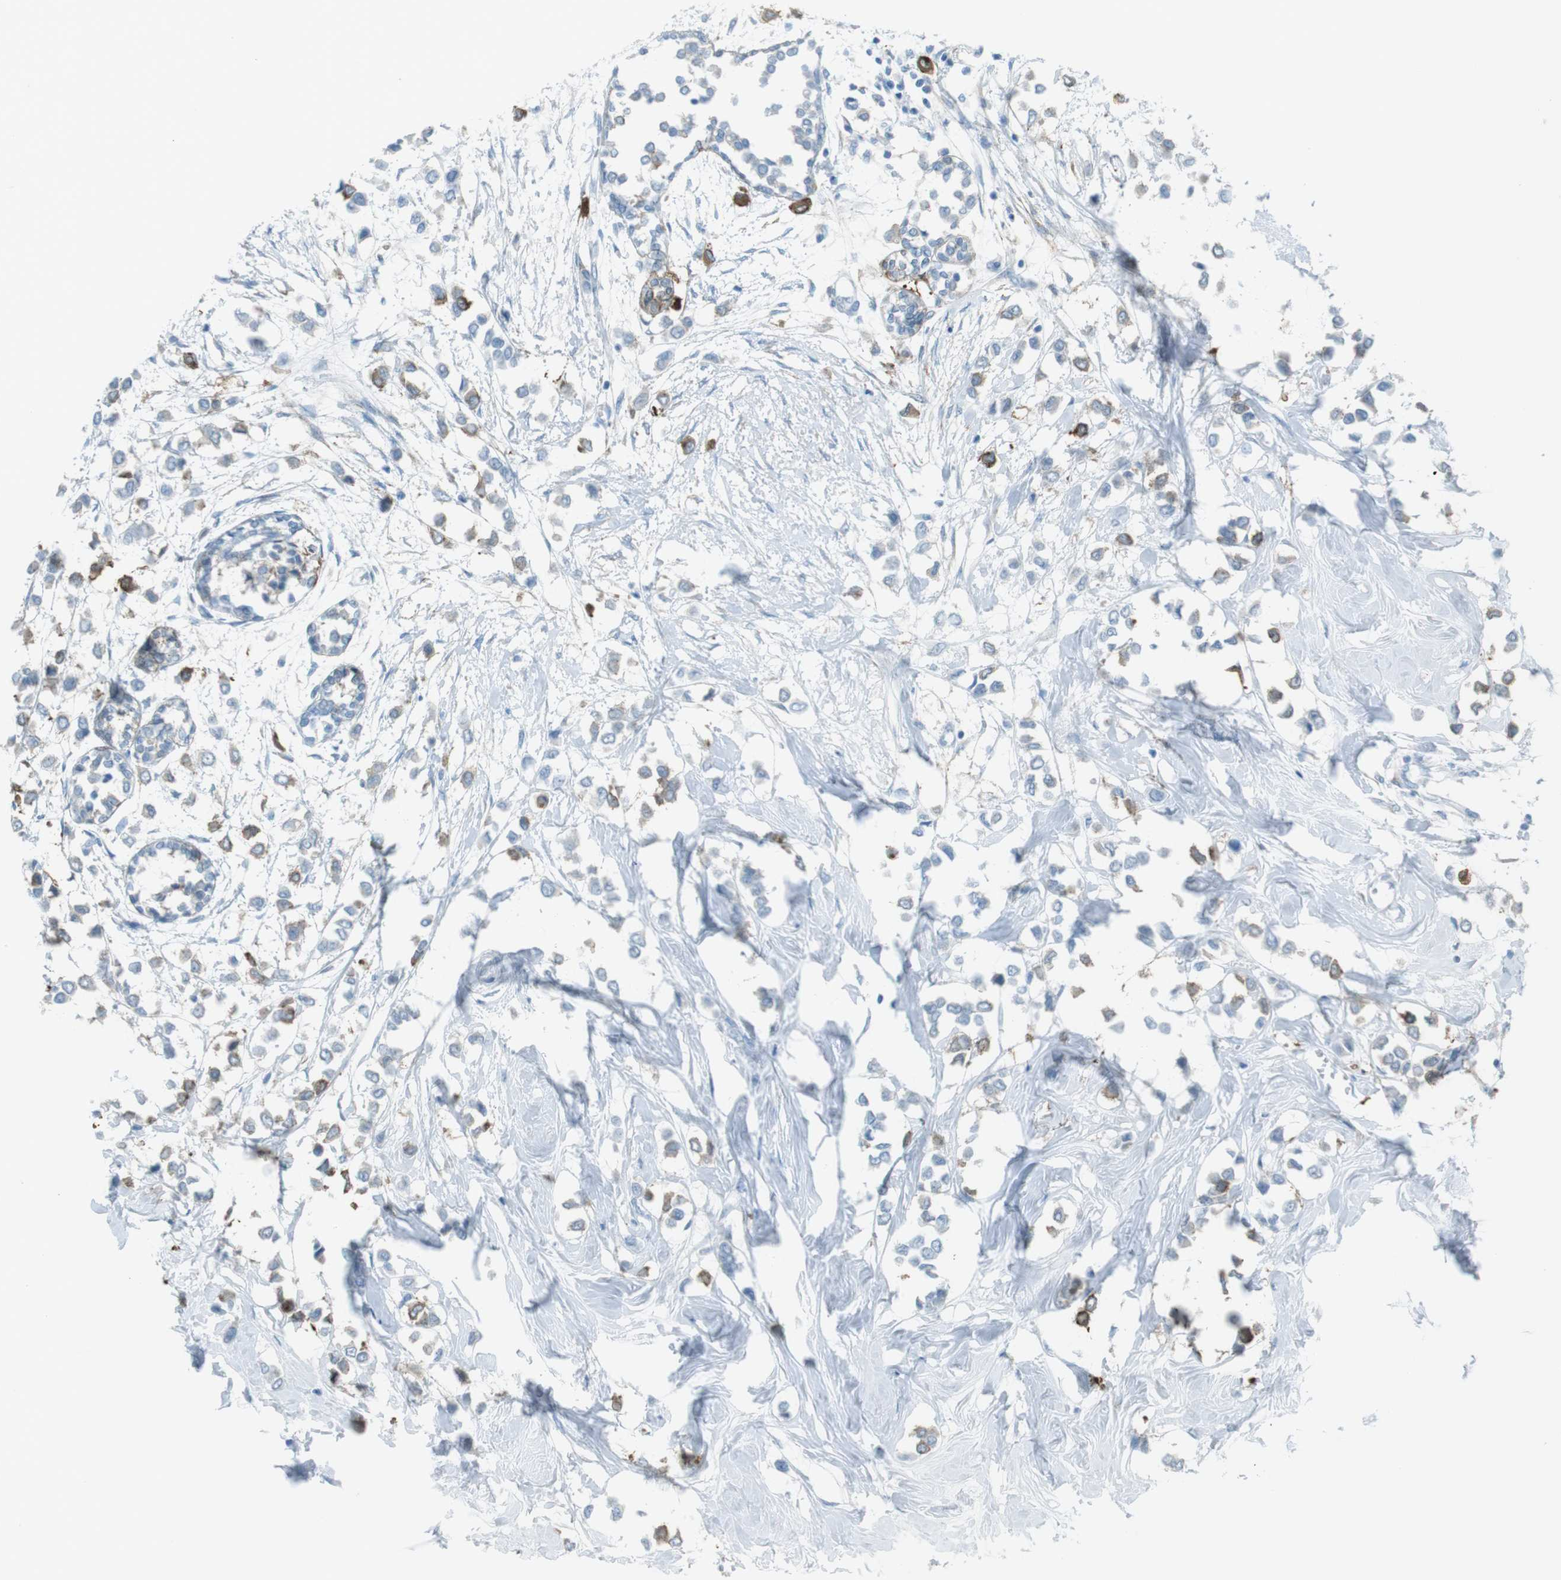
{"staining": {"intensity": "negative", "quantity": "none", "location": "none"}, "tissue": "breast cancer", "cell_type": "Tumor cells", "image_type": "cancer", "snomed": [{"axis": "morphology", "description": "Lobular carcinoma"}, {"axis": "topography", "description": "Breast"}], "caption": "Protein analysis of lobular carcinoma (breast) demonstrates no significant staining in tumor cells.", "gene": "TUBB2A", "patient": {"sex": "female", "age": 51}}